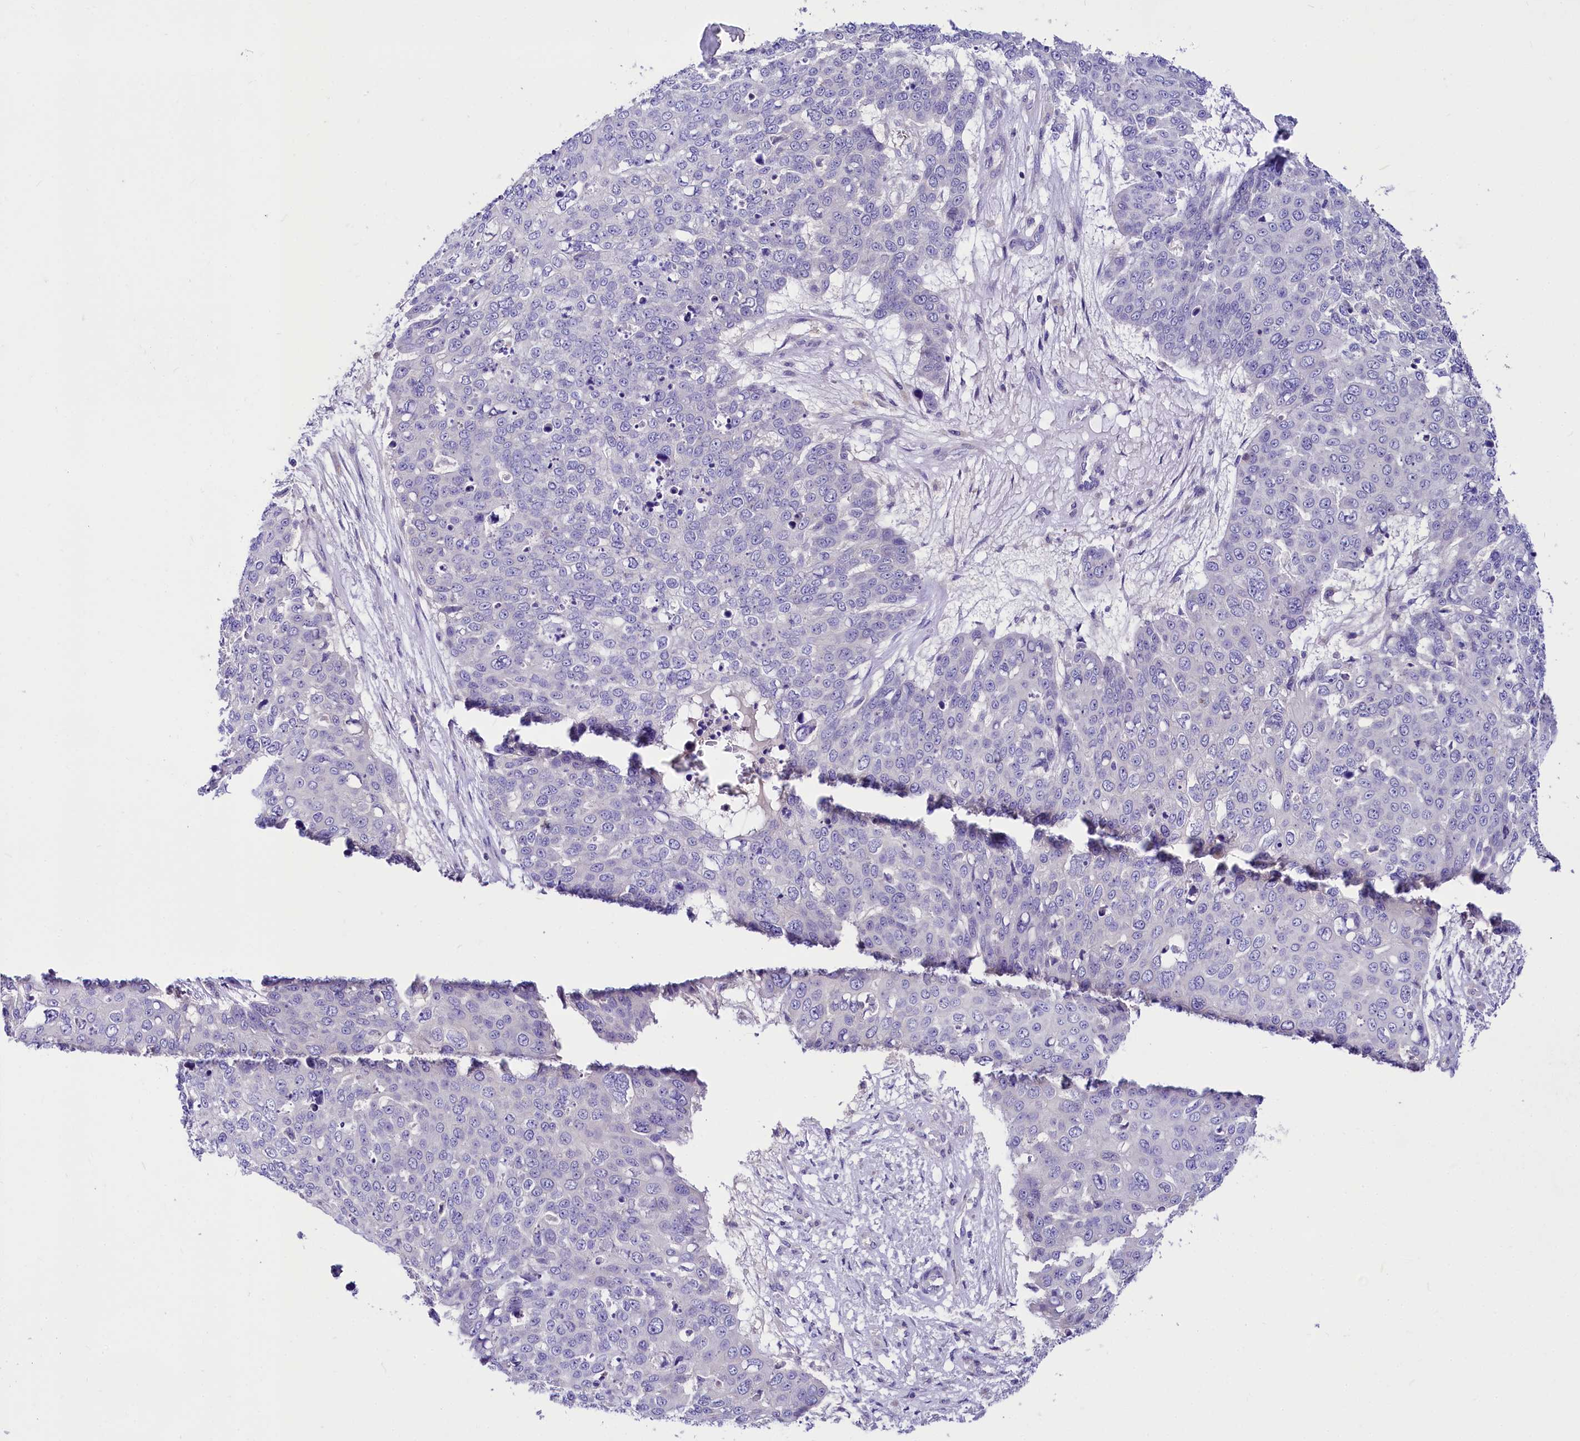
{"staining": {"intensity": "negative", "quantity": "none", "location": "none"}, "tissue": "skin cancer", "cell_type": "Tumor cells", "image_type": "cancer", "snomed": [{"axis": "morphology", "description": "Squamous cell carcinoma, NOS"}, {"axis": "topography", "description": "Skin"}], "caption": "This image is of skin squamous cell carcinoma stained with immunohistochemistry (IHC) to label a protein in brown with the nuclei are counter-stained blue. There is no staining in tumor cells.", "gene": "ABHD5", "patient": {"sex": "male", "age": 71}}